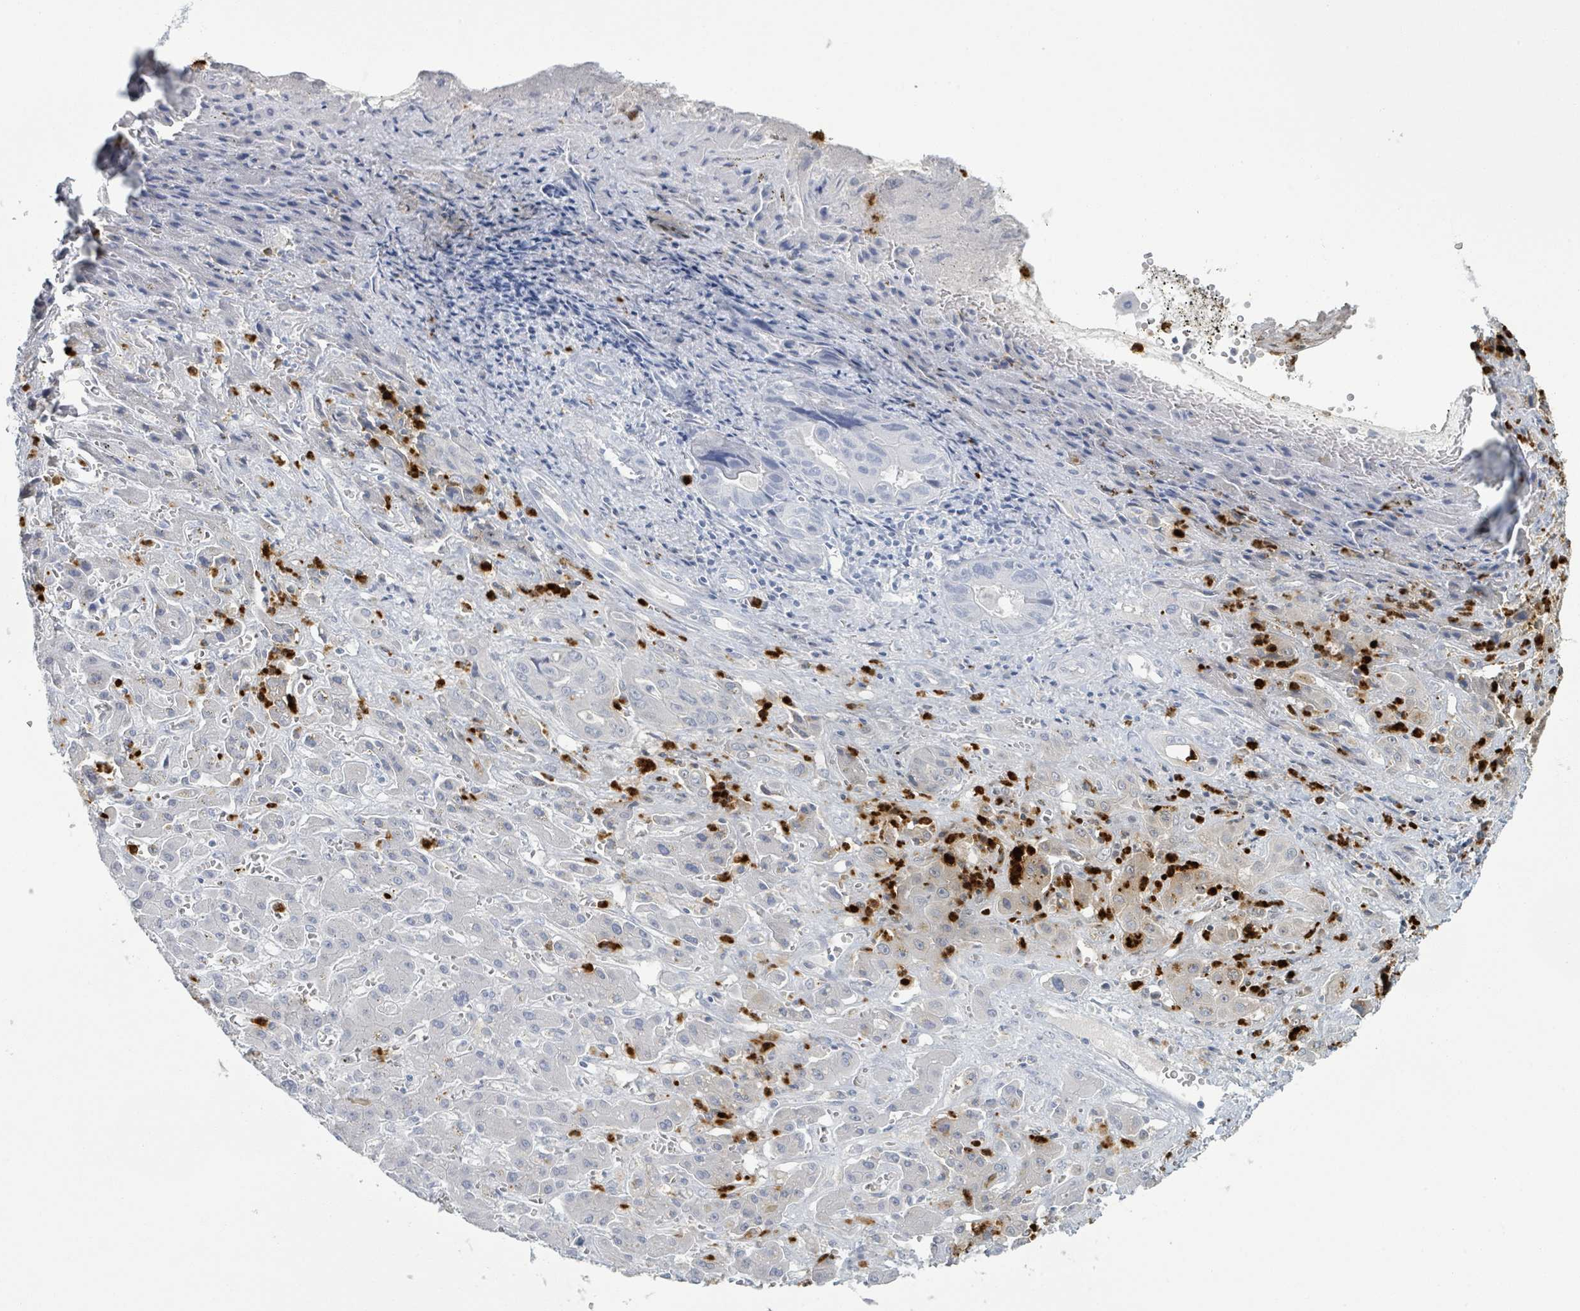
{"staining": {"intensity": "negative", "quantity": "none", "location": "none"}, "tissue": "liver cancer", "cell_type": "Tumor cells", "image_type": "cancer", "snomed": [{"axis": "morphology", "description": "Cholangiocarcinoma"}, {"axis": "topography", "description": "Liver"}], "caption": "IHC image of human liver cholangiocarcinoma stained for a protein (brown), which exhibits no expression in tumor cells.", "gene": "DEFA4", "patient": {"sex": "male", "age": 67}}